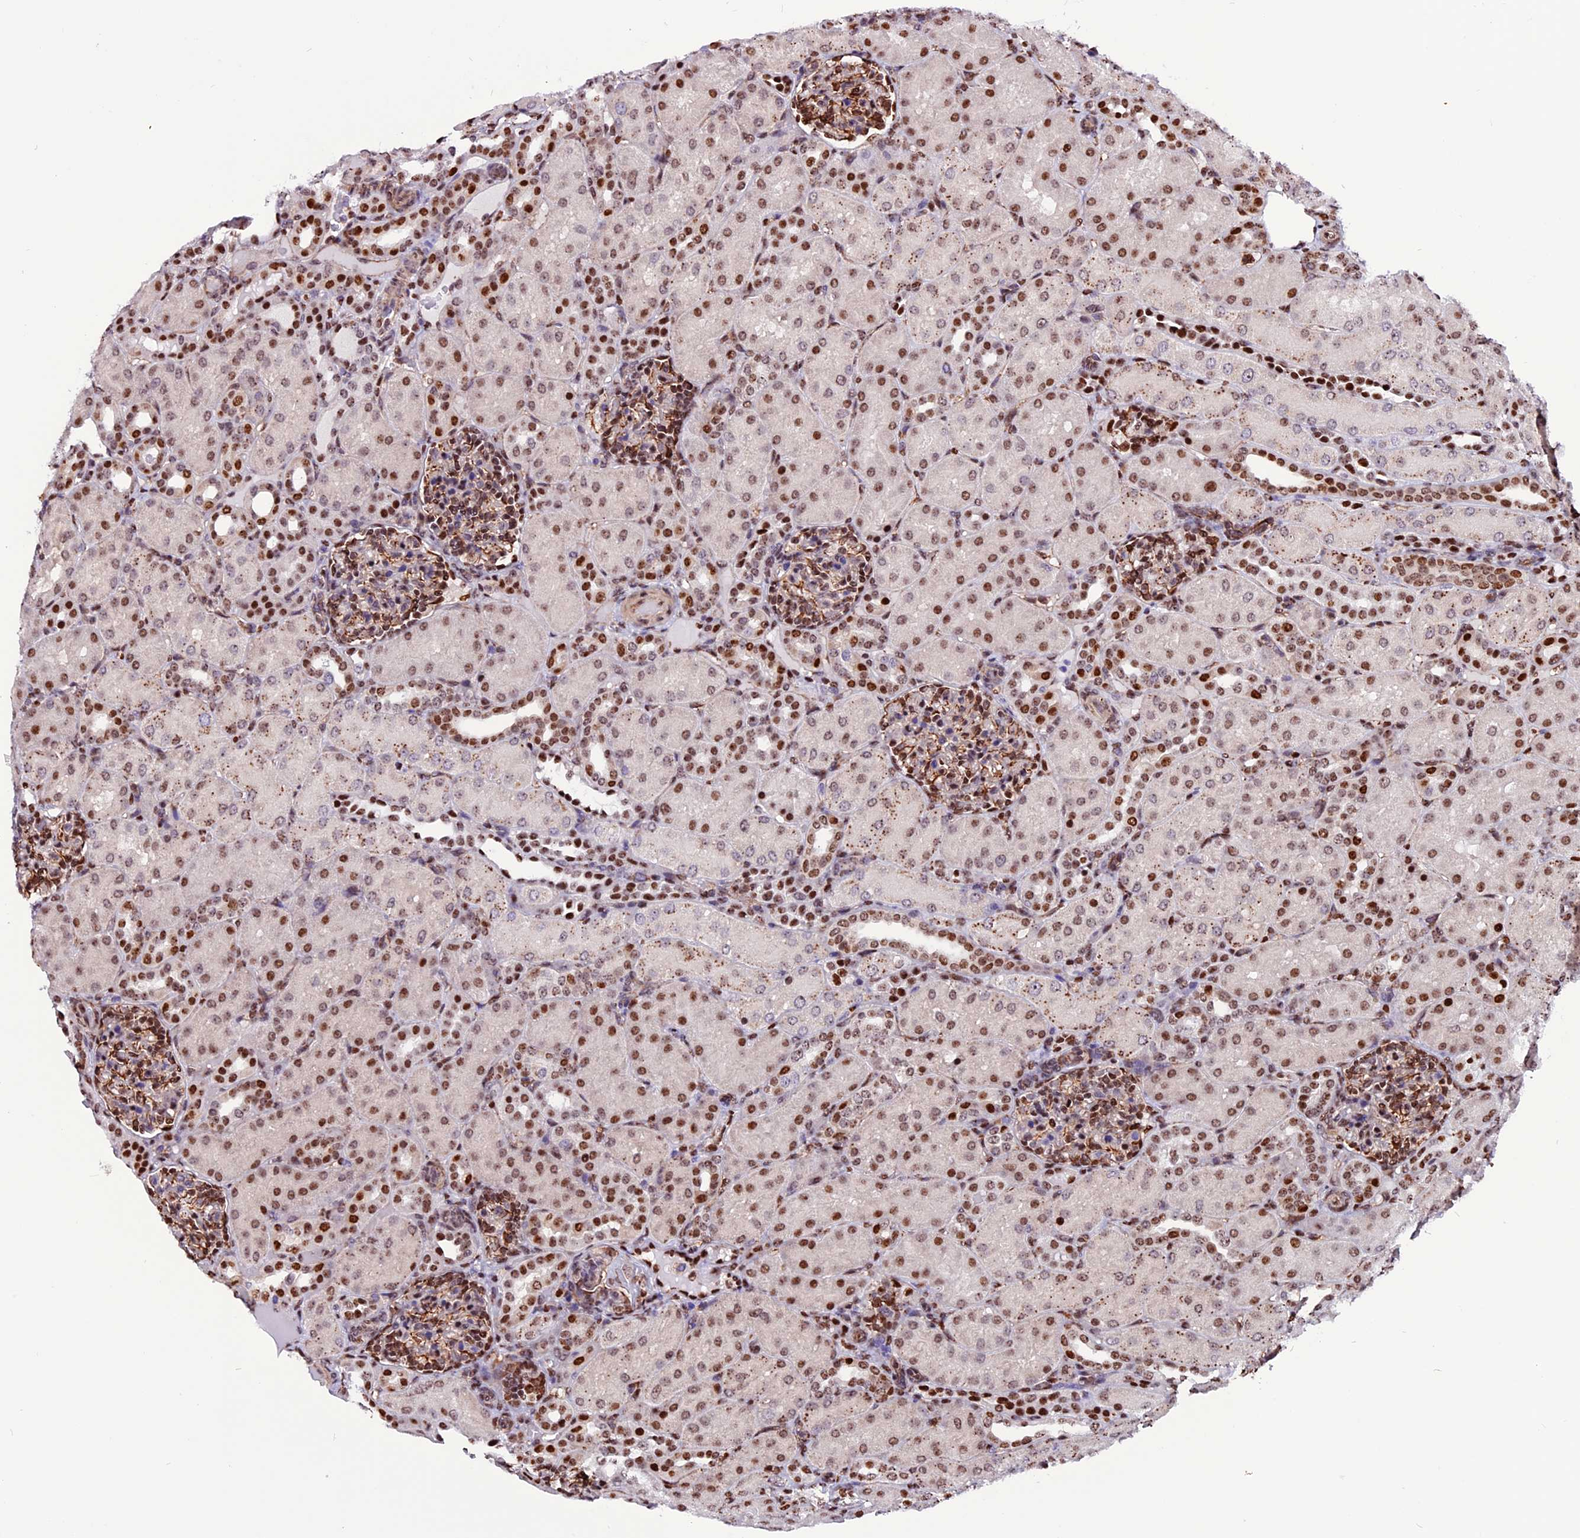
{"staining": {"intensity": "moderate", "quantity": "25%-75%", "location": "cytoplasmic/membranous,nuclear"}, "tissue": "kidney", "cell_type": "Cells in glomeruli", "image_type": "normal", "snomed": [{"axis": "morphology", "description": "Normal tissue, NOS"}, {"axis": "topography", "description": "Kidney"}], "caption": "Kidney stained with a brown dye reveals moderate cytoplasmic/membranous,nuclear positive staining in approximately 25%-75% of cells in glomeruli.", "gene": "RINL", "patient": {"sex": "male", "age": 1}}